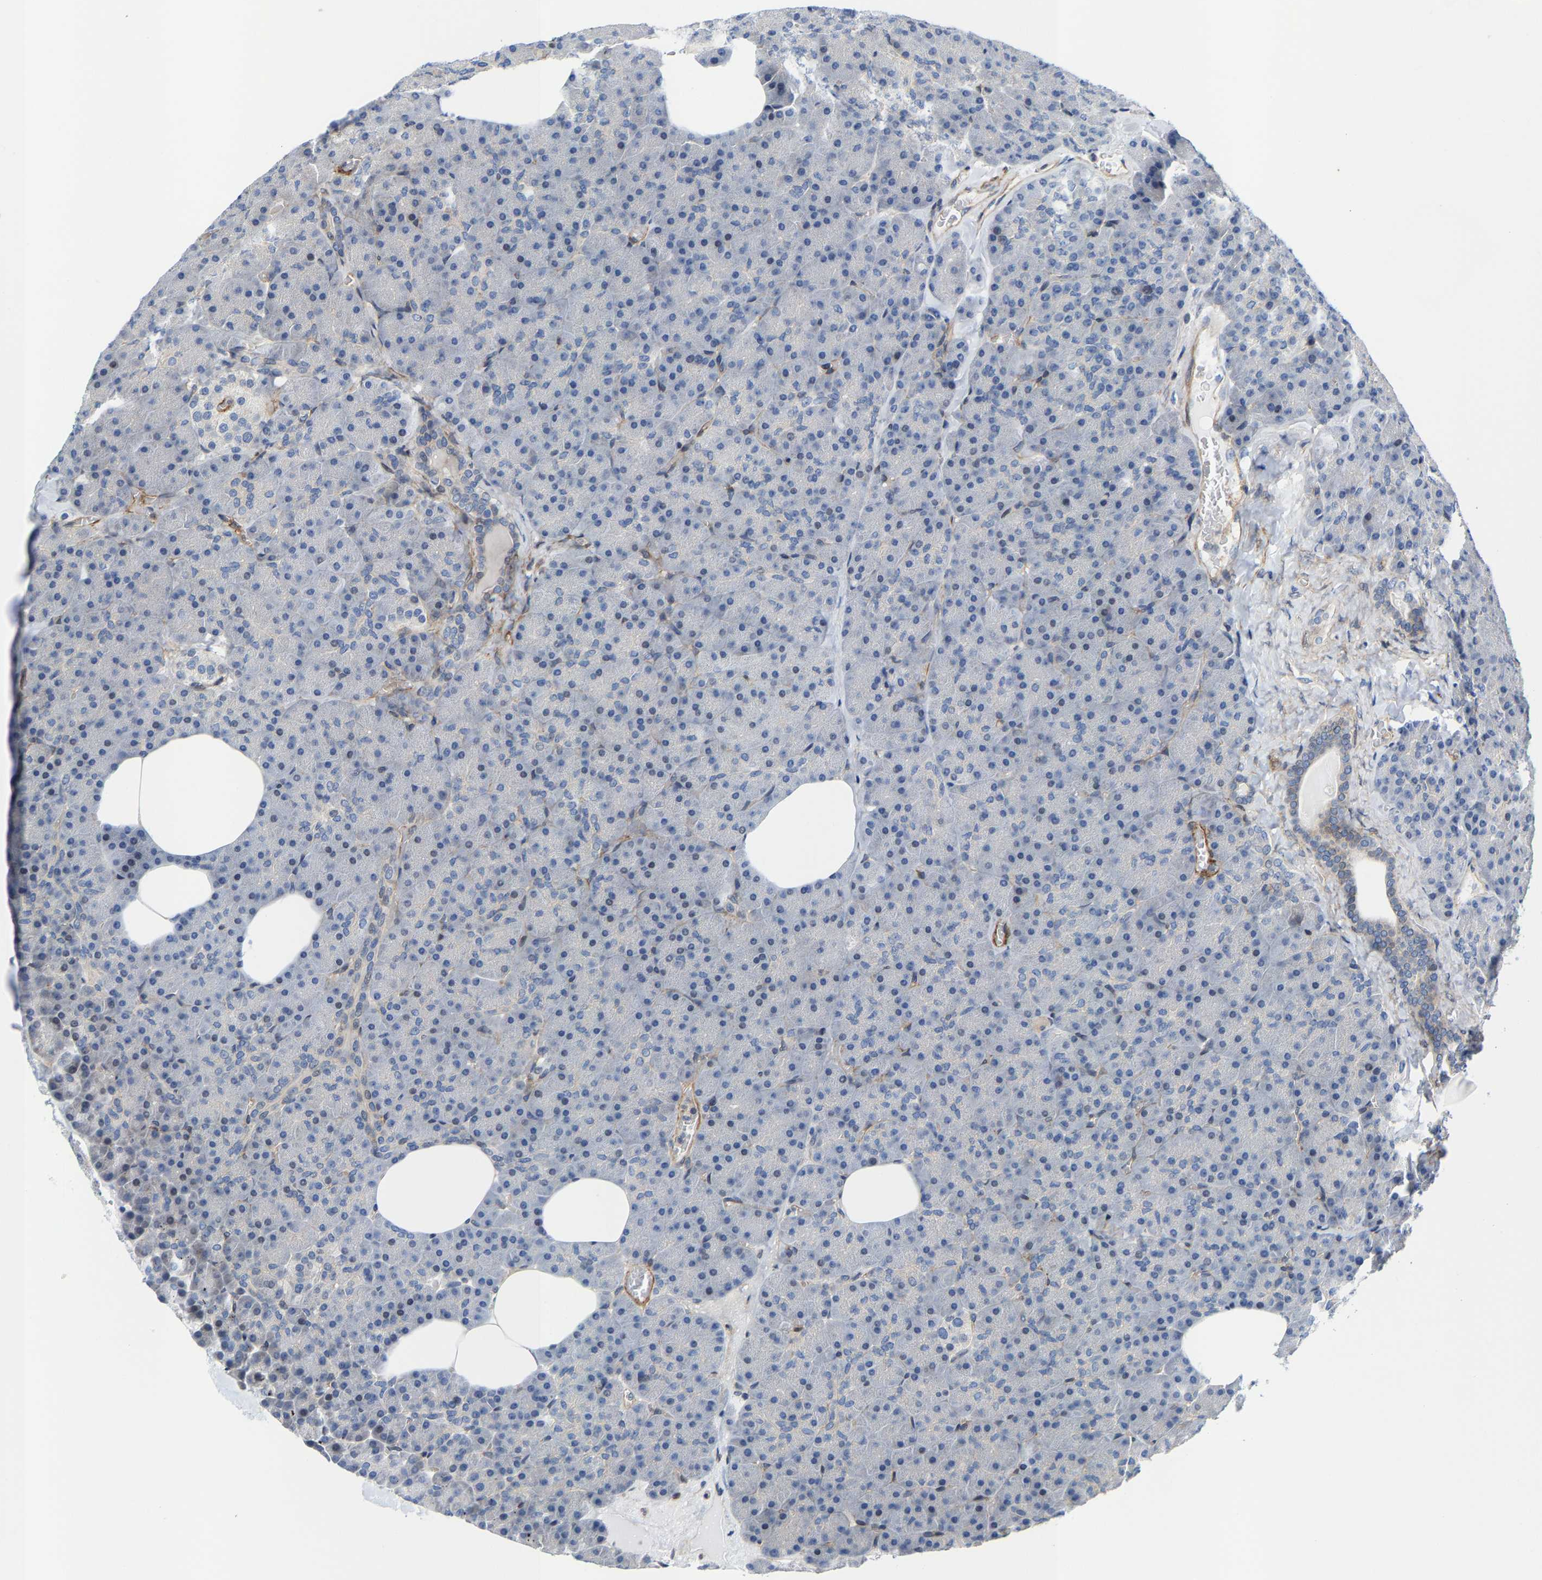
{"staining": {"intensity": "weak", "quantity": "<25%", "location": "cytoplasmic/membranous"}, "tissue": "pancreas", "cell_type": "Exocrine glandular cells", "image_type": "normal", "snomed": [{"axis": "morphology", "description": "Normal tissue, NOS"}, {"axis": "morphology", "description": "Carcinoid, malignant, NOS"}, {"axis": "topography", "description": "Pancreas"}], "caption": "There is no significant expression in exocrine glandular cells of pancreas. (DAB (3,3'-diaminobenzidine) immunohistochemistry (IHC), high magnification).", "gene": "TGFB1I1", "patient": {"sex": "female", "age": 35}}